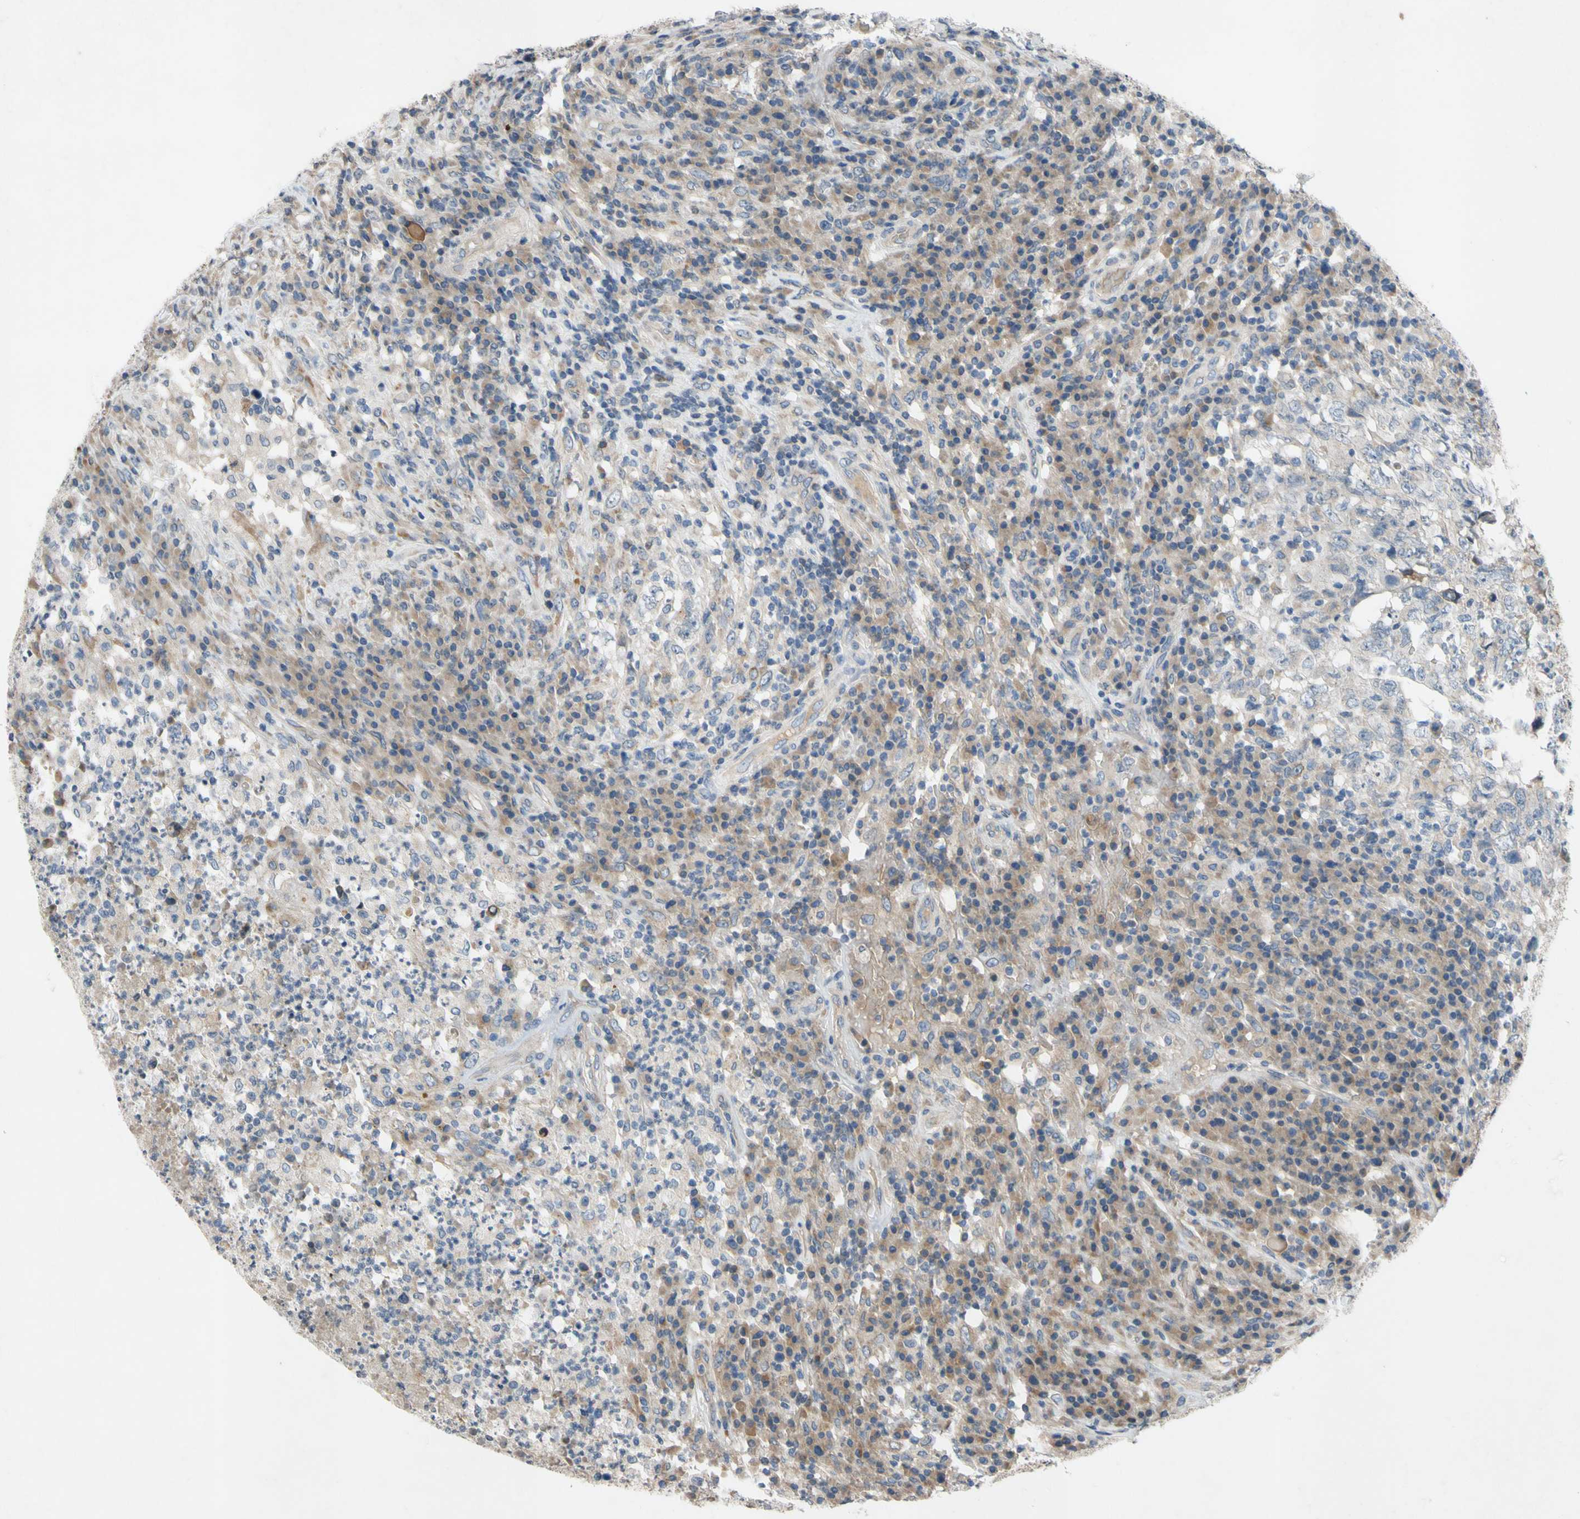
{"staining": {"intensity": "negative", "quantity": "none", "location": "none"}, "tissue": "testis cancer", "cell_type": "Tumor cells", "image_type": "cancer", "snomed": [{"axis": "morphology", "description": "Necrosis, NOS"}, {"axis": "morphology", "description": "Carcinoma, Embryonal, NOS"}, {"axis": "topography", "description": "Testis"}], "caption": "IHC of human testis cancer reveals no positivity in tumor cells.", "gene": "ADD2", "patient": {"sex": "male", "age": 19}}